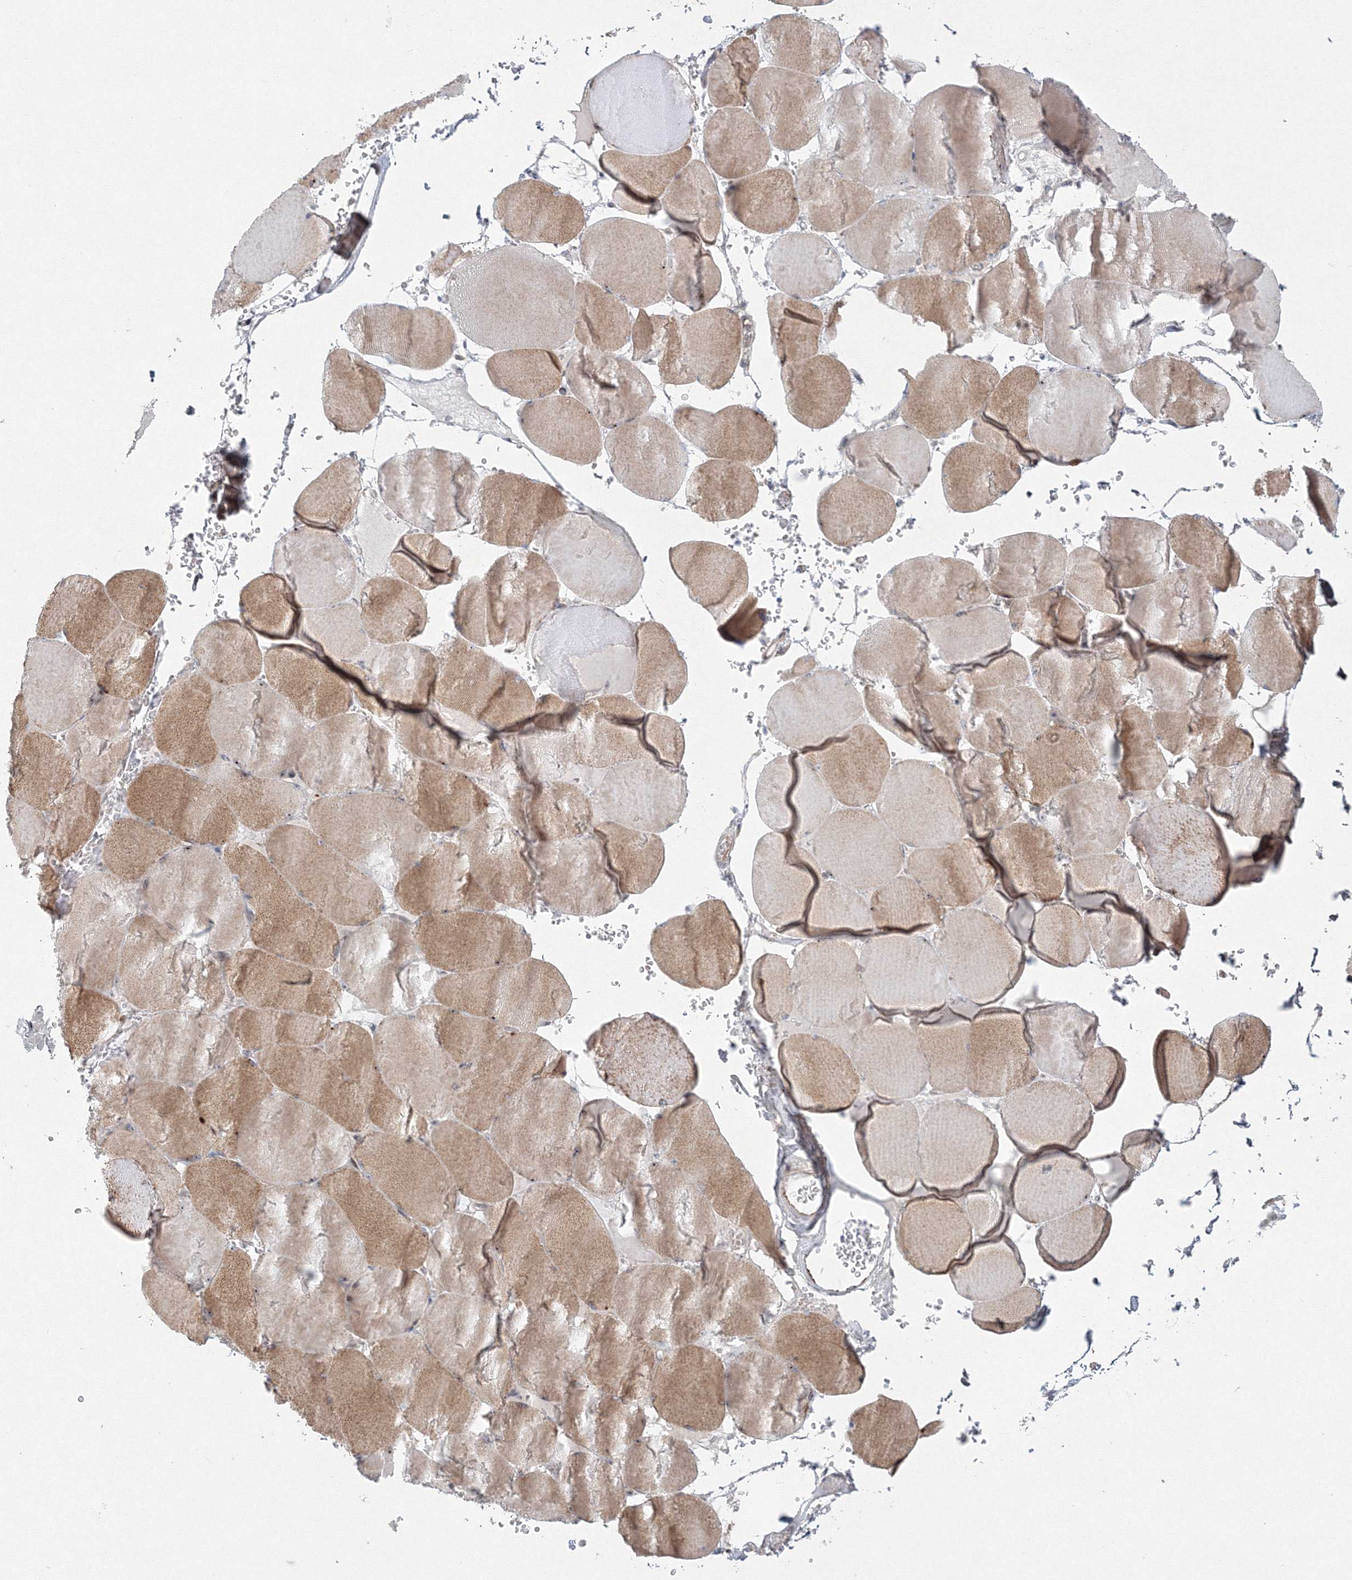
{"staining": {"intensity": "moderate", "quantity": "25%-75%", "location": "cytoplasmic/membranous"}, "tissue": "skeletal muscle", "cell_type": "Myocytes", "image_type": "normal", "snomed": [{"axis": "morphology", "description": "Normal tissue, NOS"}, {"axis": "topography", "description": "Skeletal muscle"}, {"axis": "topography", "description": "Head-Neck"}], "caption": "A high-resolution micrograph shows immunohistochemistry (IHC) staining of unremarkable skeletal muscle, which displays moderate cytoplasmic/membranous staining in approximately 25%-75% of myocytes. The protein of interest is stained brown, and the nuclei are stained in blue (DAB (3,3'-diaminobenzidine) IHC with brightfield microscopy, high magnification).", "gene": "WDR49", "patient": {"sex": "male", "age": 66}}